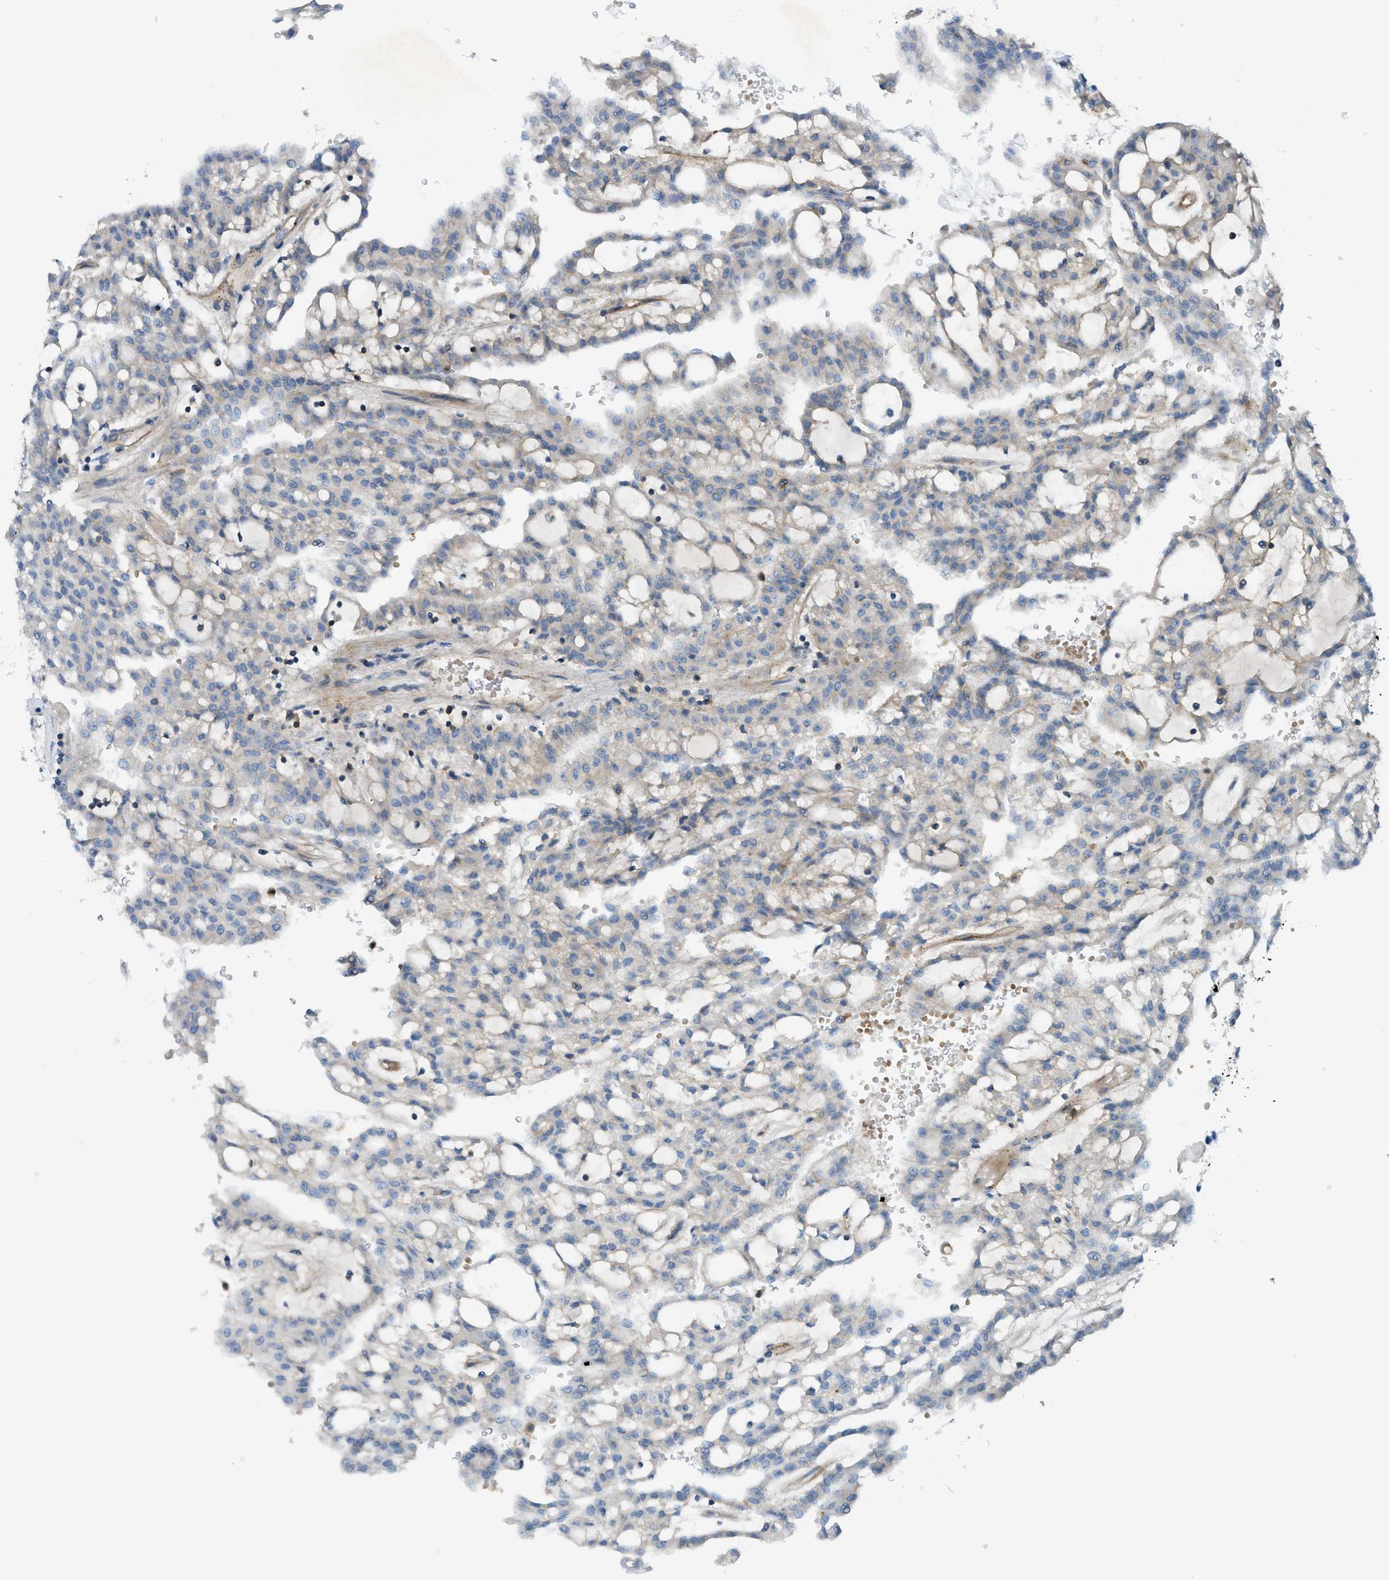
{"staining": {"intensity": "negative", "quantity": "none", "location": "none"}, "tissue": "renal cancer", "cell_type": "Tumor cells", "image_type": "cancer", "snomed": [{"axis": "morphology", "description": "Adenocarcinoma, NOS"}, {"axis": "topography", "description": "Kidney"}], "caption": "A photomicrograph of renal adenocarcinoma stained for a protein shows no brown staining in tumor cells.", "gene": "GRK6", "patient": {"sex": "male", "age": 63}}